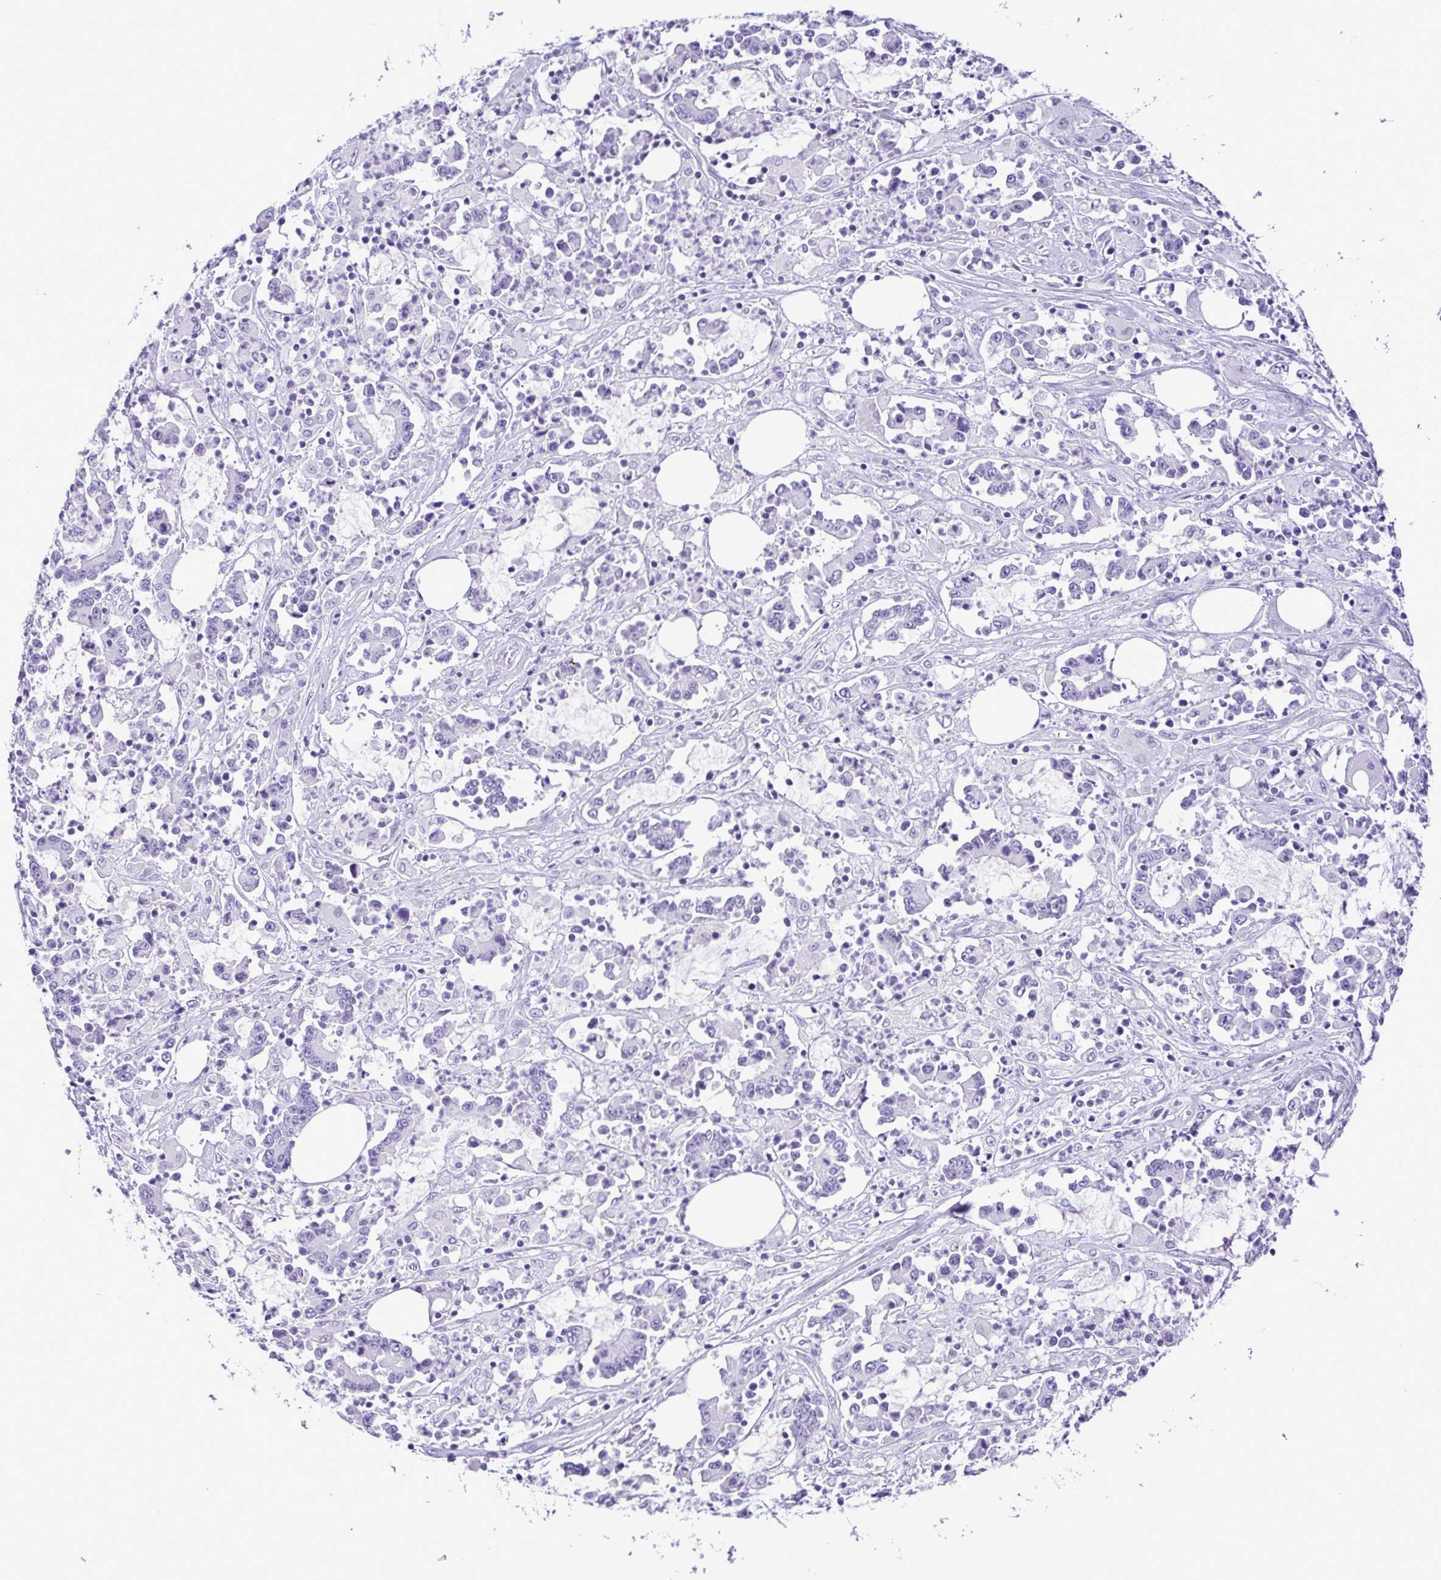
{"staining": {"intensity": "negative", "quantity": "none", "location": "none"}, "tissue": "stomach cancer", "cell_type": "Tumor cells", "image_type": "cancer", "snomed": [{"axis": "morphology", "description": "Adenocarcinoma, NOS"}, {"axis": "topography", "description": "Stomach, upper"}], "caption": "The photomicrograph demonstrates no staining of tumor cells in stomach cancer.", "gene": "CASP14", "patient": {"sex": "male", "age": 68}}